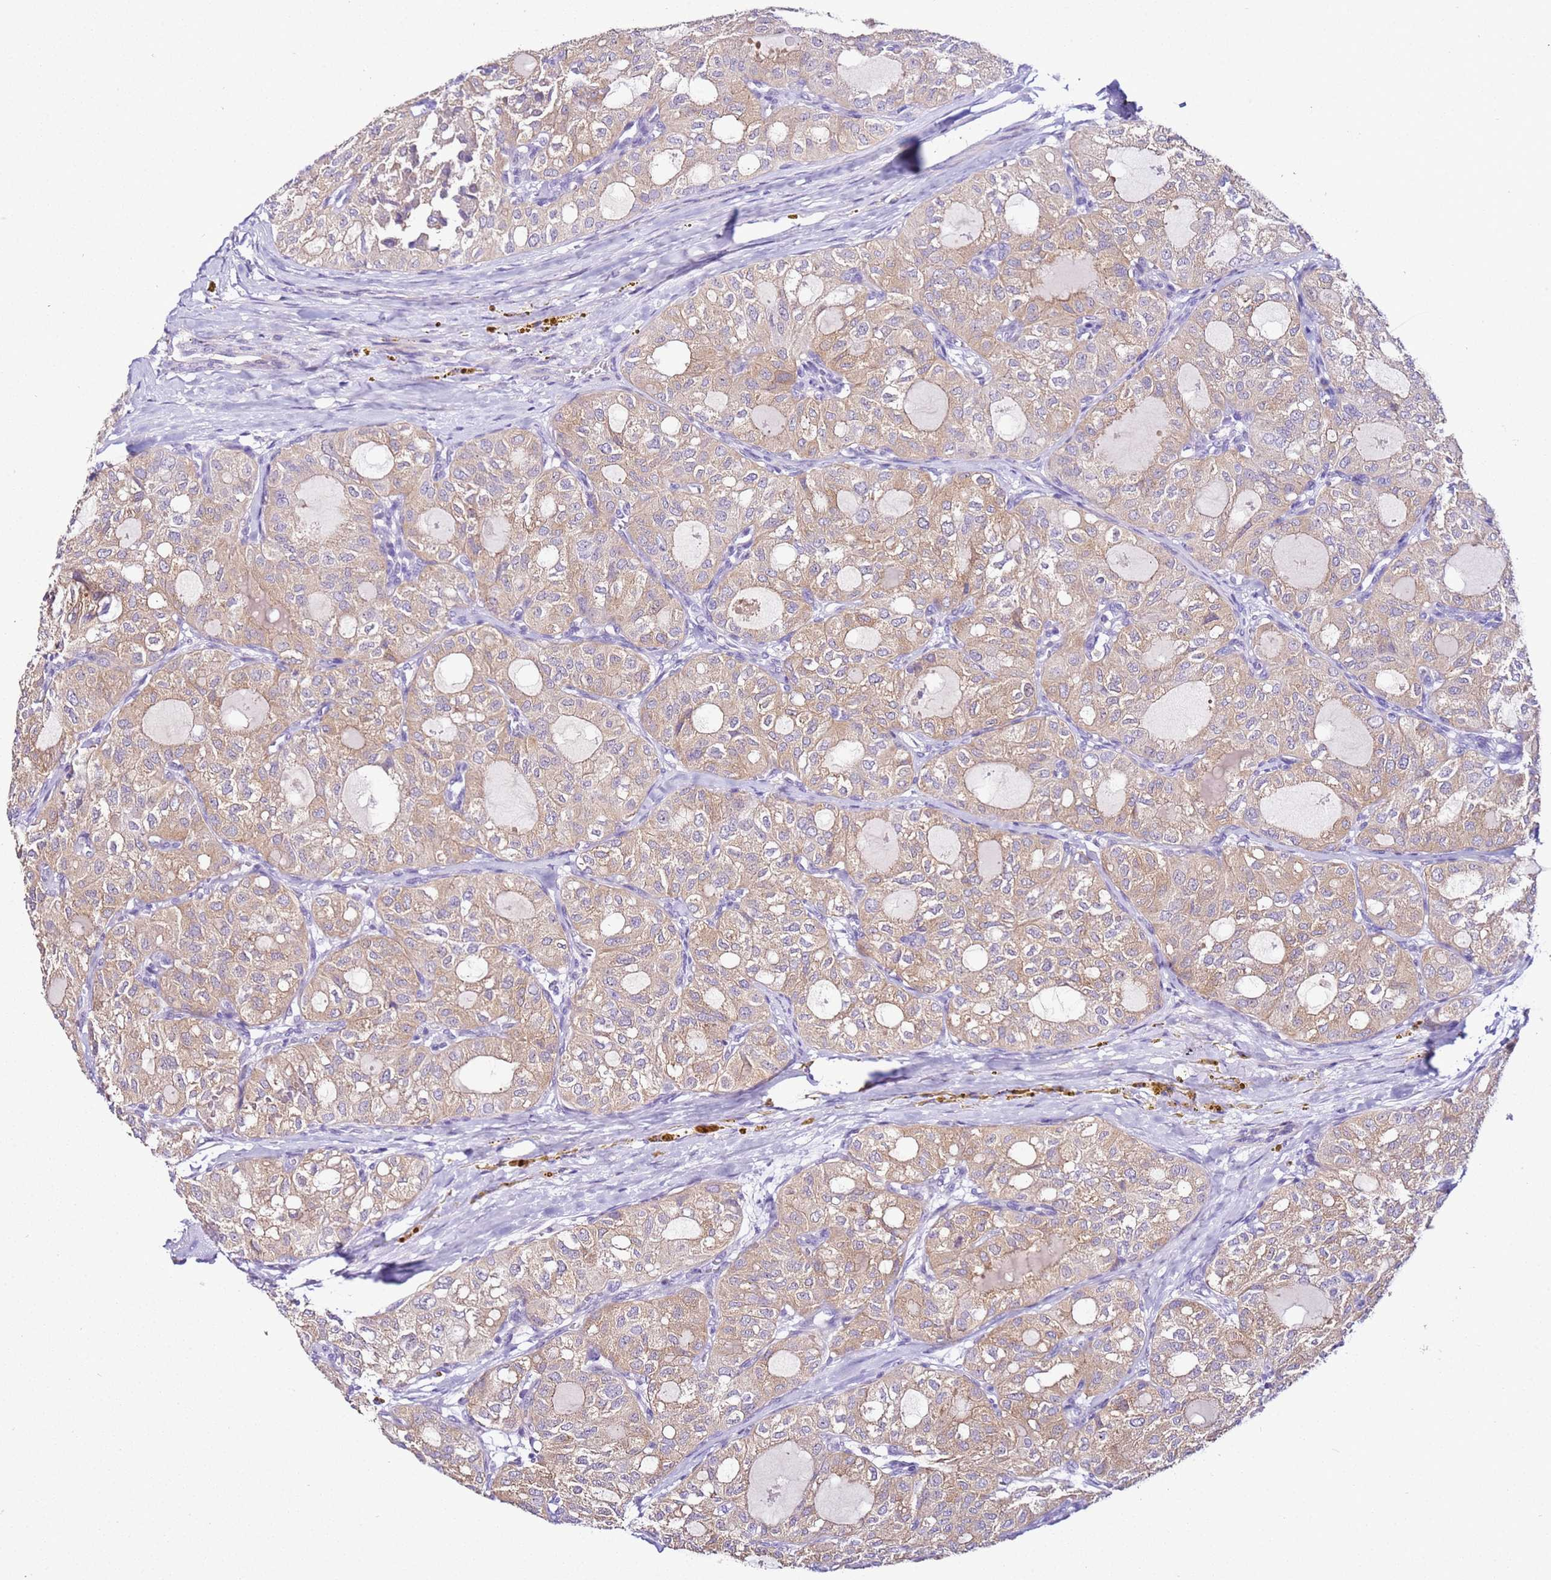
{"staining": {"intensity": "weak", "quantity": "25%-75%", "location": "cytoplasmic/membranous"}, "tissue": "thyroid cancer", "cell_type": "Tumor cells", "image_type": "cancer", "snomed": [{"axis": "morphology", "description": "Follicular adenoma carcinoma, NOS"}, {"axis": "topography", "description": "Thyroid gland"}], "caption": "Tumor cells show low levels of weak cytoplasmic/membranous expression in about 25%-75% of cells in thyroid cancer (follicular adenoma carcinoma). The staining is performed using DAB (3,3'-diaminobenzidine) brown chromogen to label protein expression. The nuclei are counter-stained blue using hematoxylin.", "gene": "HGD", "patient": {"sex": "male", "age": 75}}